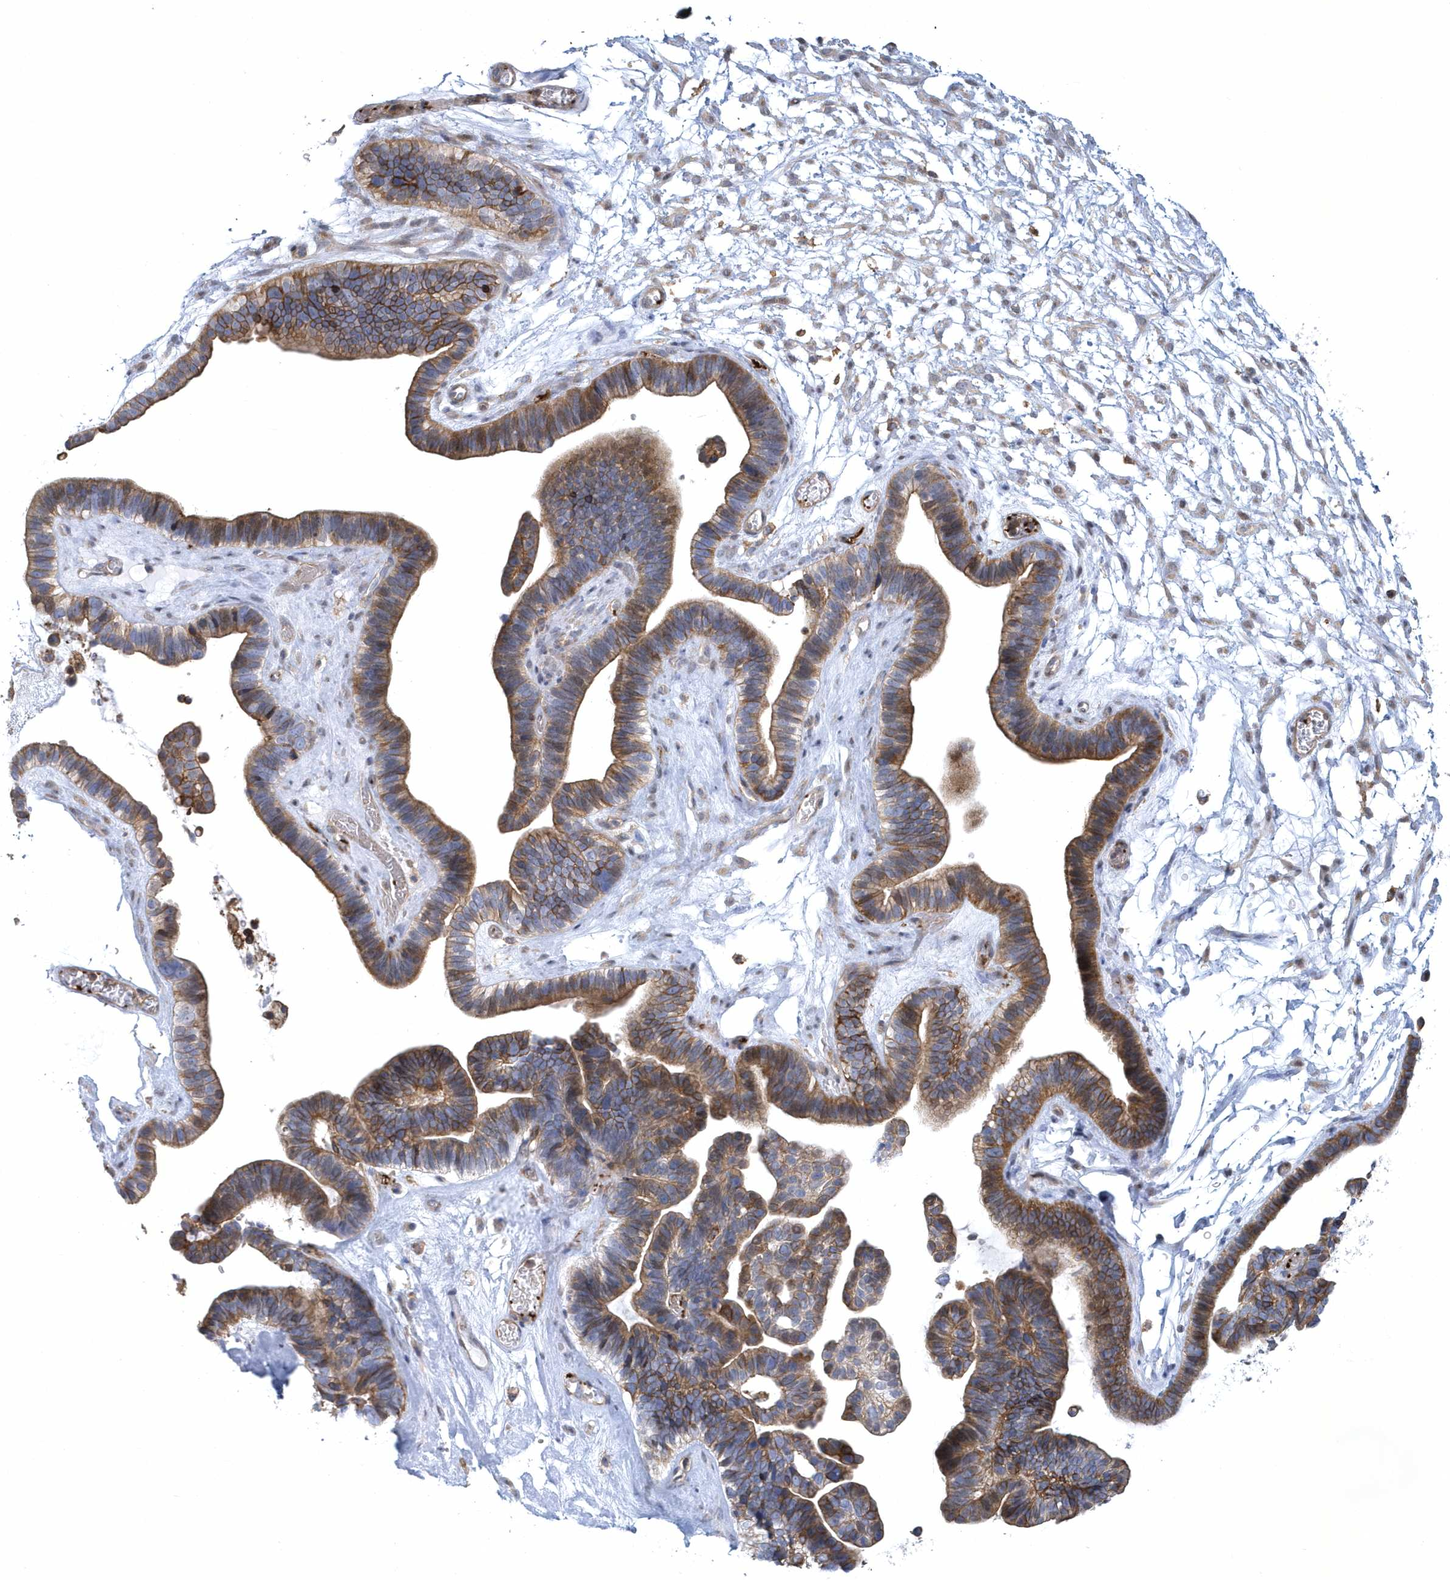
{"staining": {"intensity": "moderate", "quantity": ">75%", "location": "cytoplasmic/membranous"}, "tissue": "ovarian cancer", "cell_type": "Tumor cells", "image_type": "cancer", "snomed": [{"axis": "morphology", "description": "Cystadenocarcinoma, serous, NOS"}, {"axis": "topography", "description": "Ovary"}], "caption": "This image shows immunohistochemistry (IHC) staining of ovarian cancer (serous cystadenocarcinoma), with medium moderate cytoplasmic/membranous positivity in about >75% of tumor cells.", "gene": "ARAP2", "patient": {"sex": "female", "age": 56}}